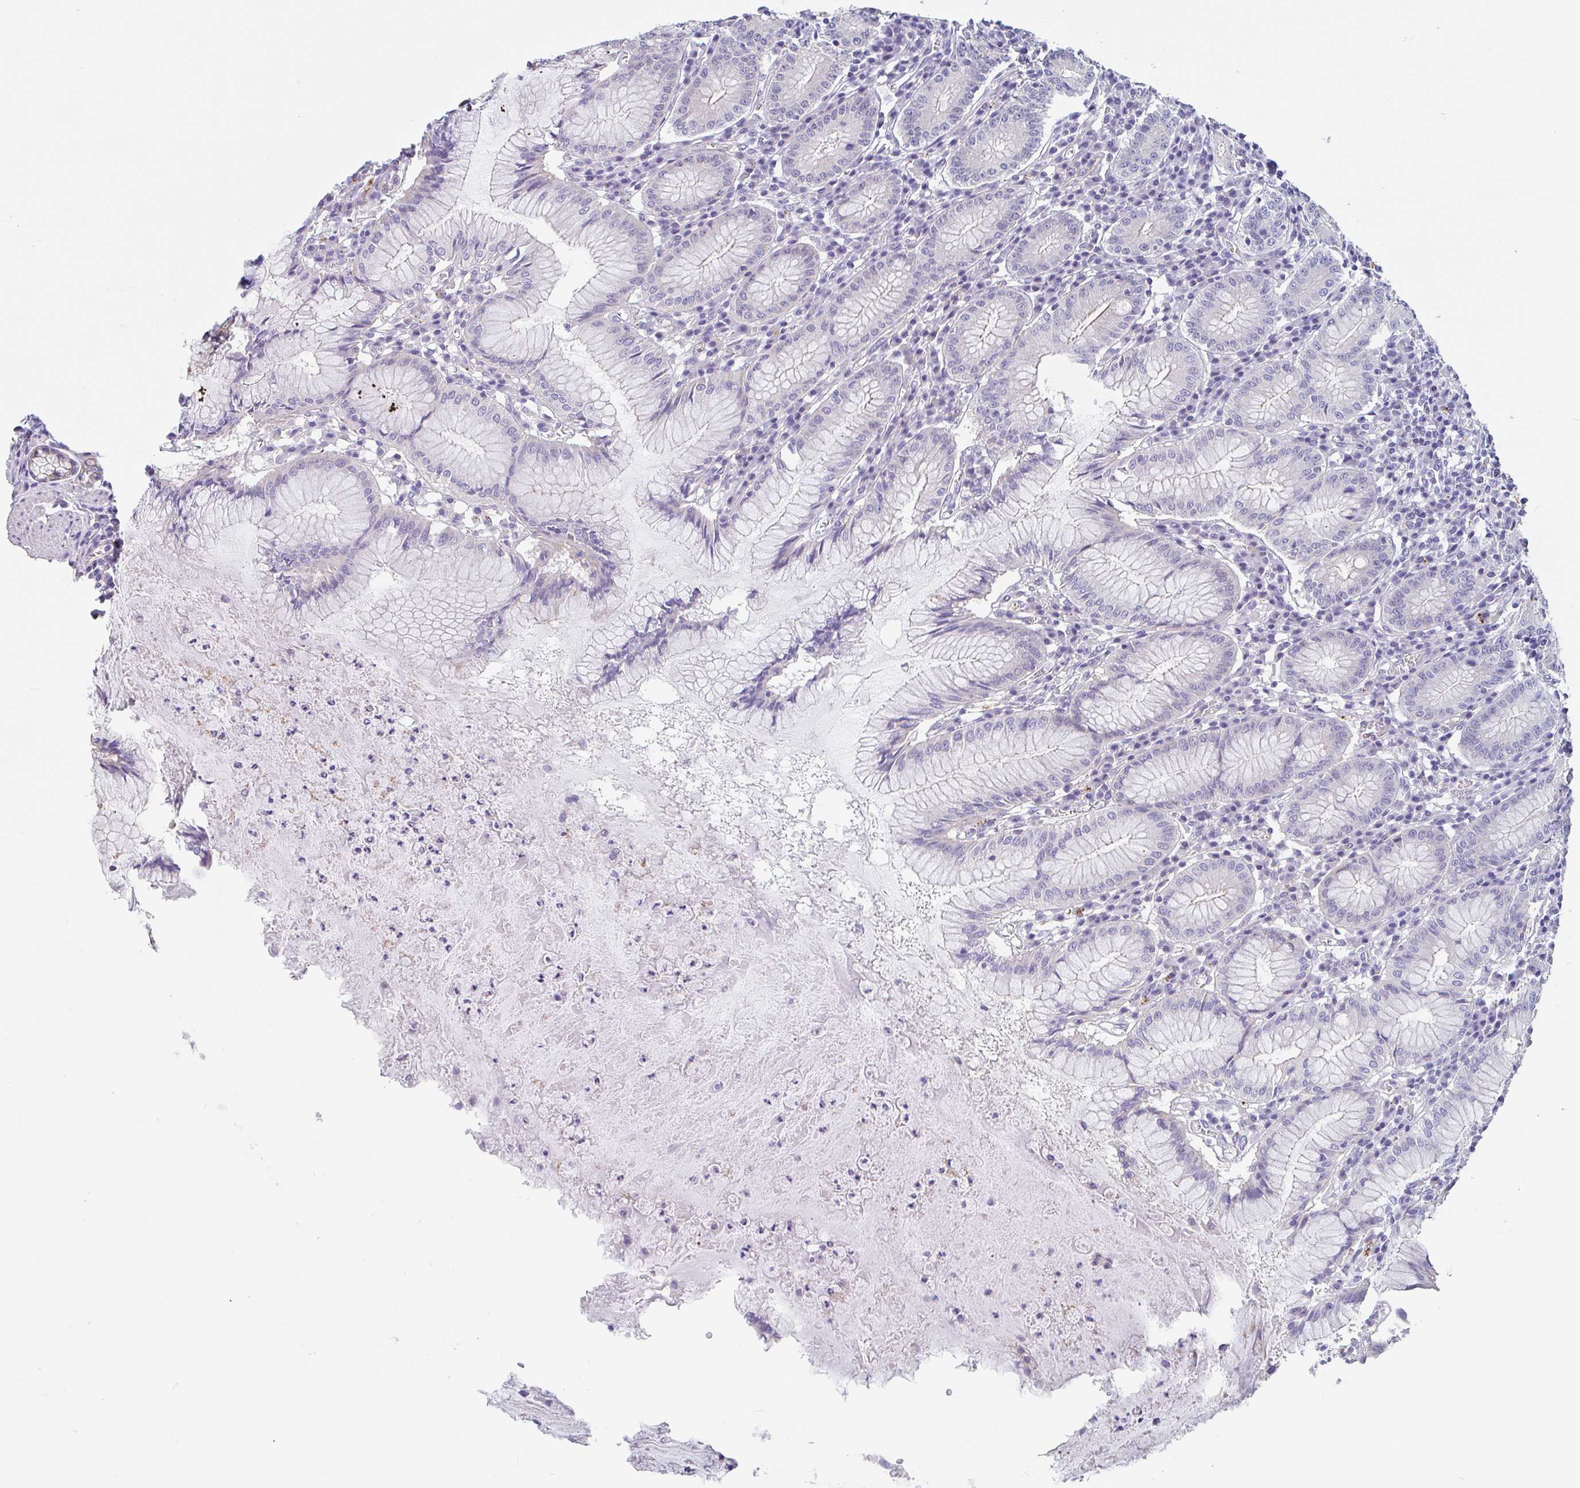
{"staining": {"intensity": "moderate", "quantity": "<25%", "location": "cytoplasmic/membranous"}, "tissue": "stomach", "cell_type": "Glandular cells", "image_type": "normal", "snomed": [{"axis": "morphology", "description": "Normal tissue, NOS"}, {"axis": "topography", "description": "Stomach"}], "caption": "Moderate cytoplasmic/membranous staining for a protein is appreciated in about <25% of glandular cells of unremarkable stomach using IHC.", "gene": "LENG9", "patient": {"sex": "male", "age": 55}}